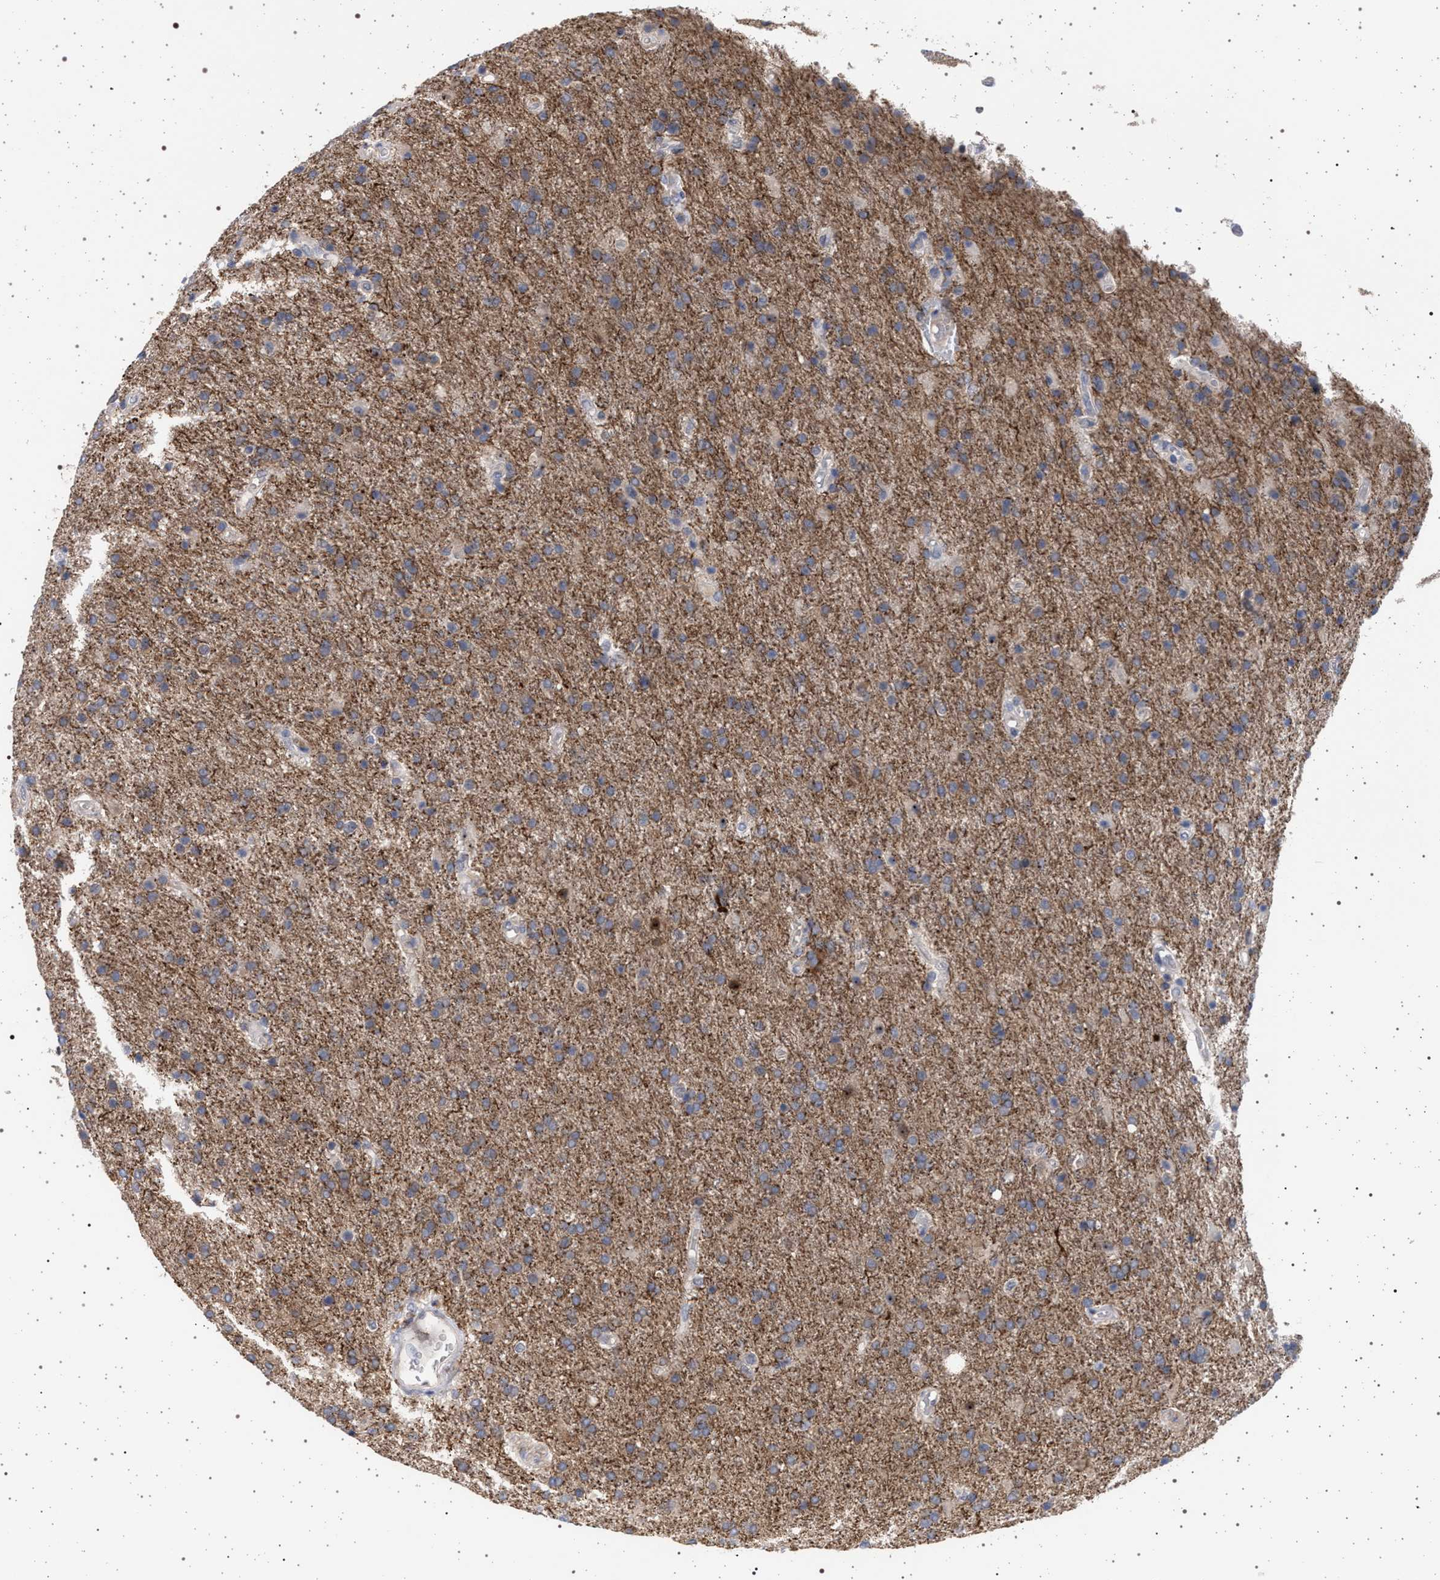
{"staining": {"intensity": "weak", "quantity": ">75%", "location": "cytoplasmic/membranous"}, "tissue": "glioma", "cell_type": "Tumor cells", "image_type": "cancer", "snomed": [{"axis": "morphology", "description": "Glioma, malignant, High grade"}, {"axis": "topography", "description": "Brain"}], "caption": "Protein staining of malignant glioma (high-grade) tissue reveals weak cytoplasmic/membranous expression in about >75% of tumor cells. (Brightfield microscopy of DAB IHC at high magnification).", "gene": "RBM48", "patient": {"sex": "male", "age": 72}}